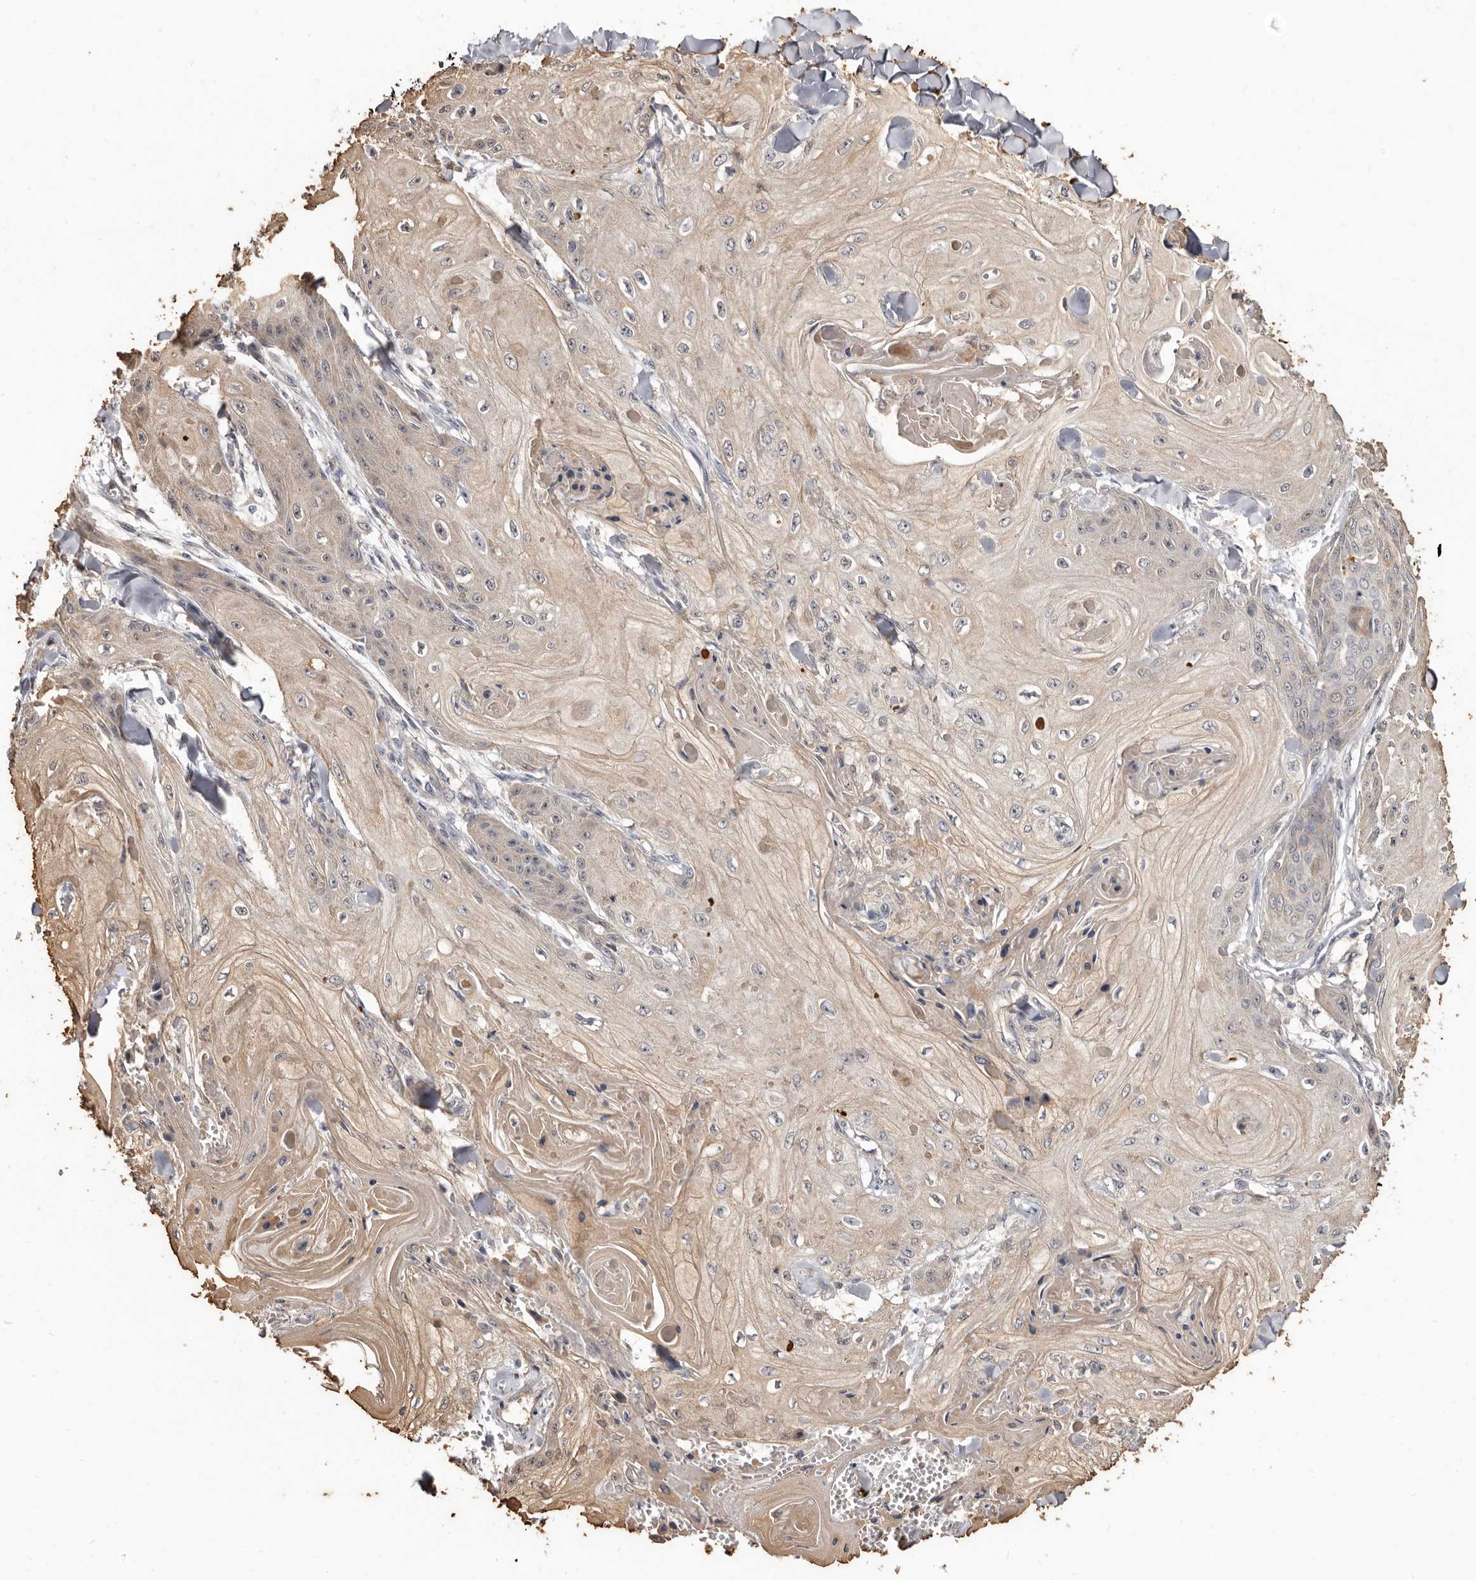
{"staining": {"intensity": "weak", "quantity": "<25%", "location": "cytoplasmic/membranous"}, "tissue": "skin cancer", "cell_type": "Tumor cells", "image_type": "cancer", "snomed": [{"axis": "morphology", "description": "Squamous cell carcinoma, NOS"}, {"axis": "topography", "description": "Skin"}], "caption": "DAB immunohistochemical staining of human skin cancer exhibits no significant staining in tumor cells.", "gene": "INAVA", "patient": {"sex": "male", "age": 74}}